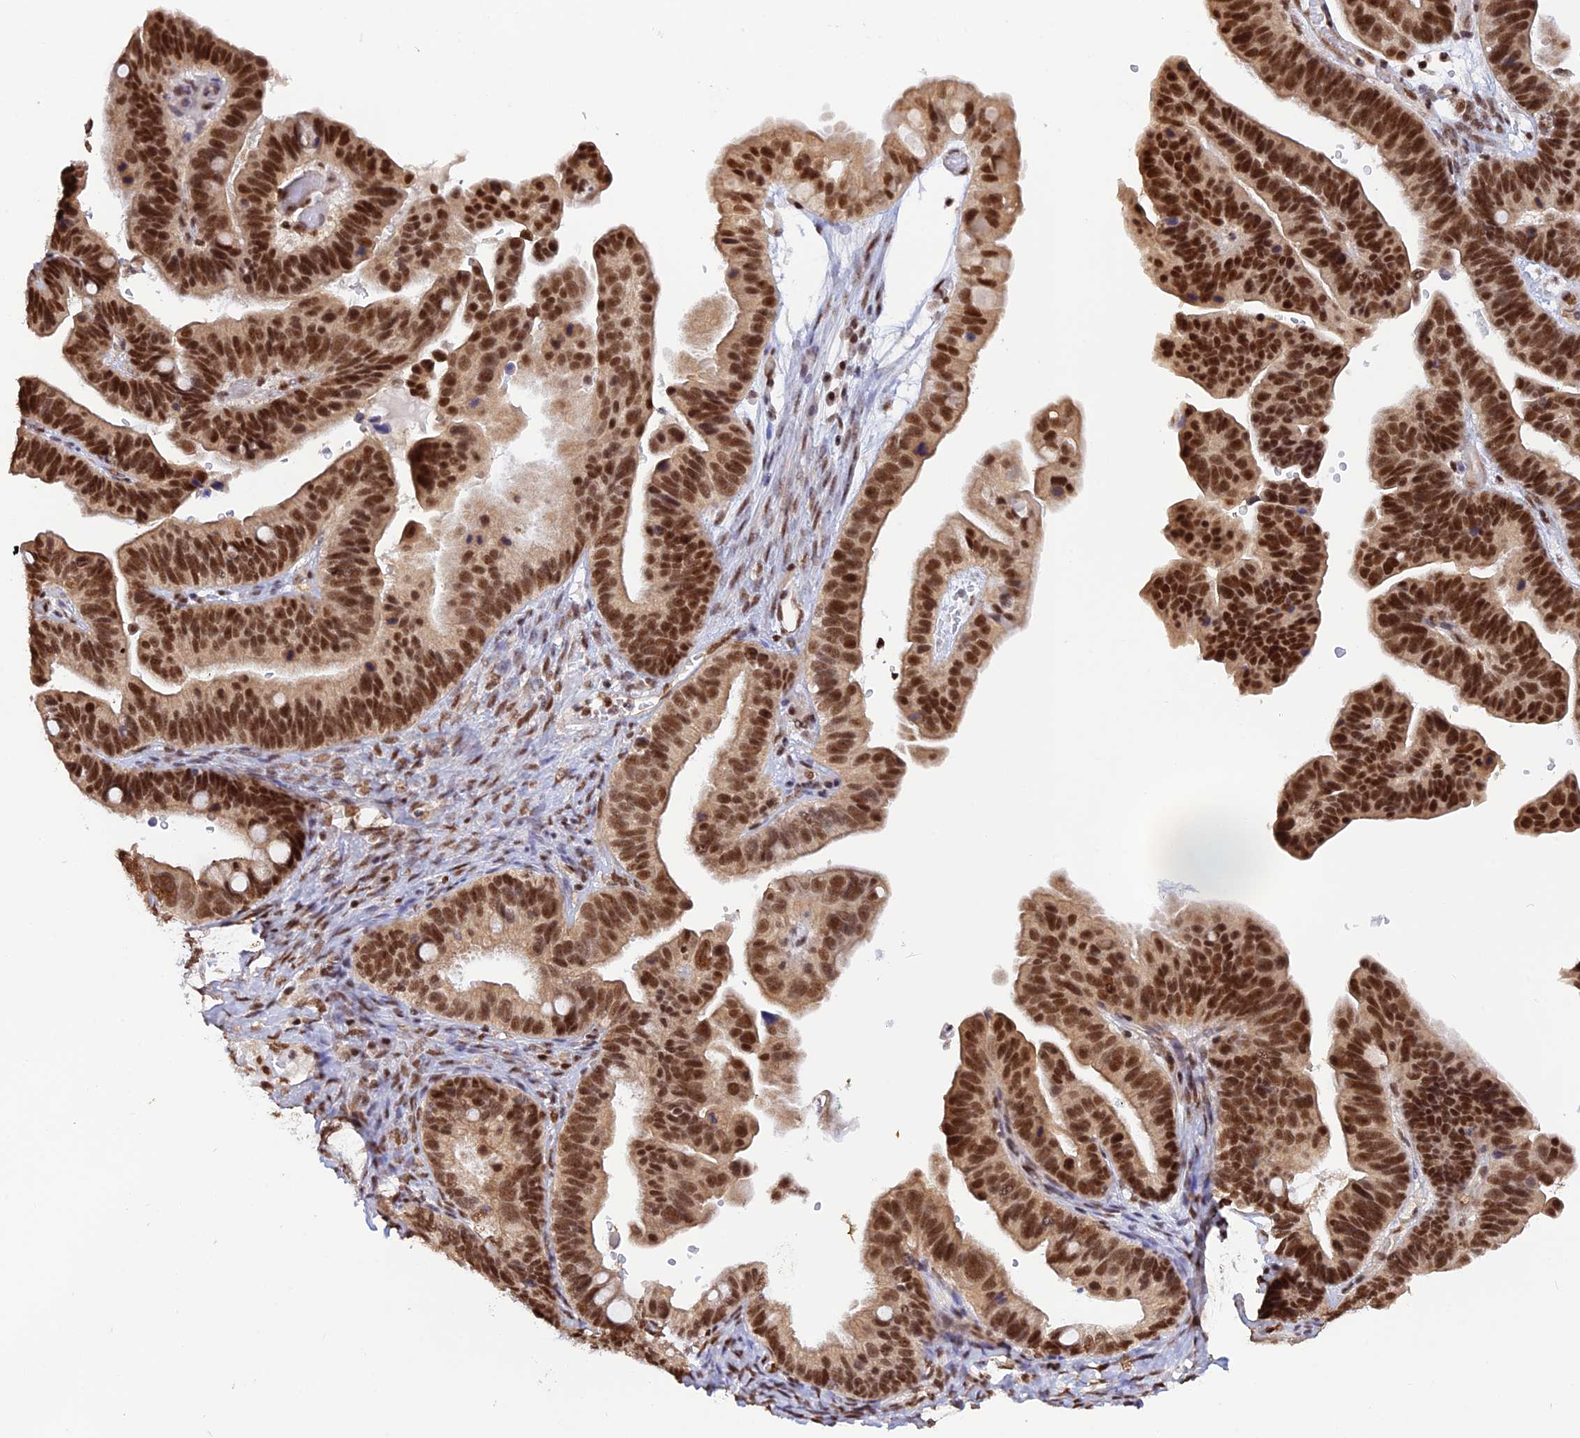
{"staining": {"intensity": "strong", "quantity": ">75%", "location": "nuclear"}, "tissue": "ovarian cancer", "cell_type": "Tumor cells", "image_type": "cancer", "snomed": [{"axis": "morphology", "description": "Cystadenocarcinoma, serous, NOS"}, {"axis": "topography", "description": "Ovary"}], "caption": "This image demonstrates ovarian serous cystadenocarcinoma stained with immunohistochemistry to label a protein in brown. The nuclear of tumor cells show strong positivity for the protein. Nuclei are counter-stained blue.", "gene": "THAP11", "patient": {"sex": "female", "age": 56}}